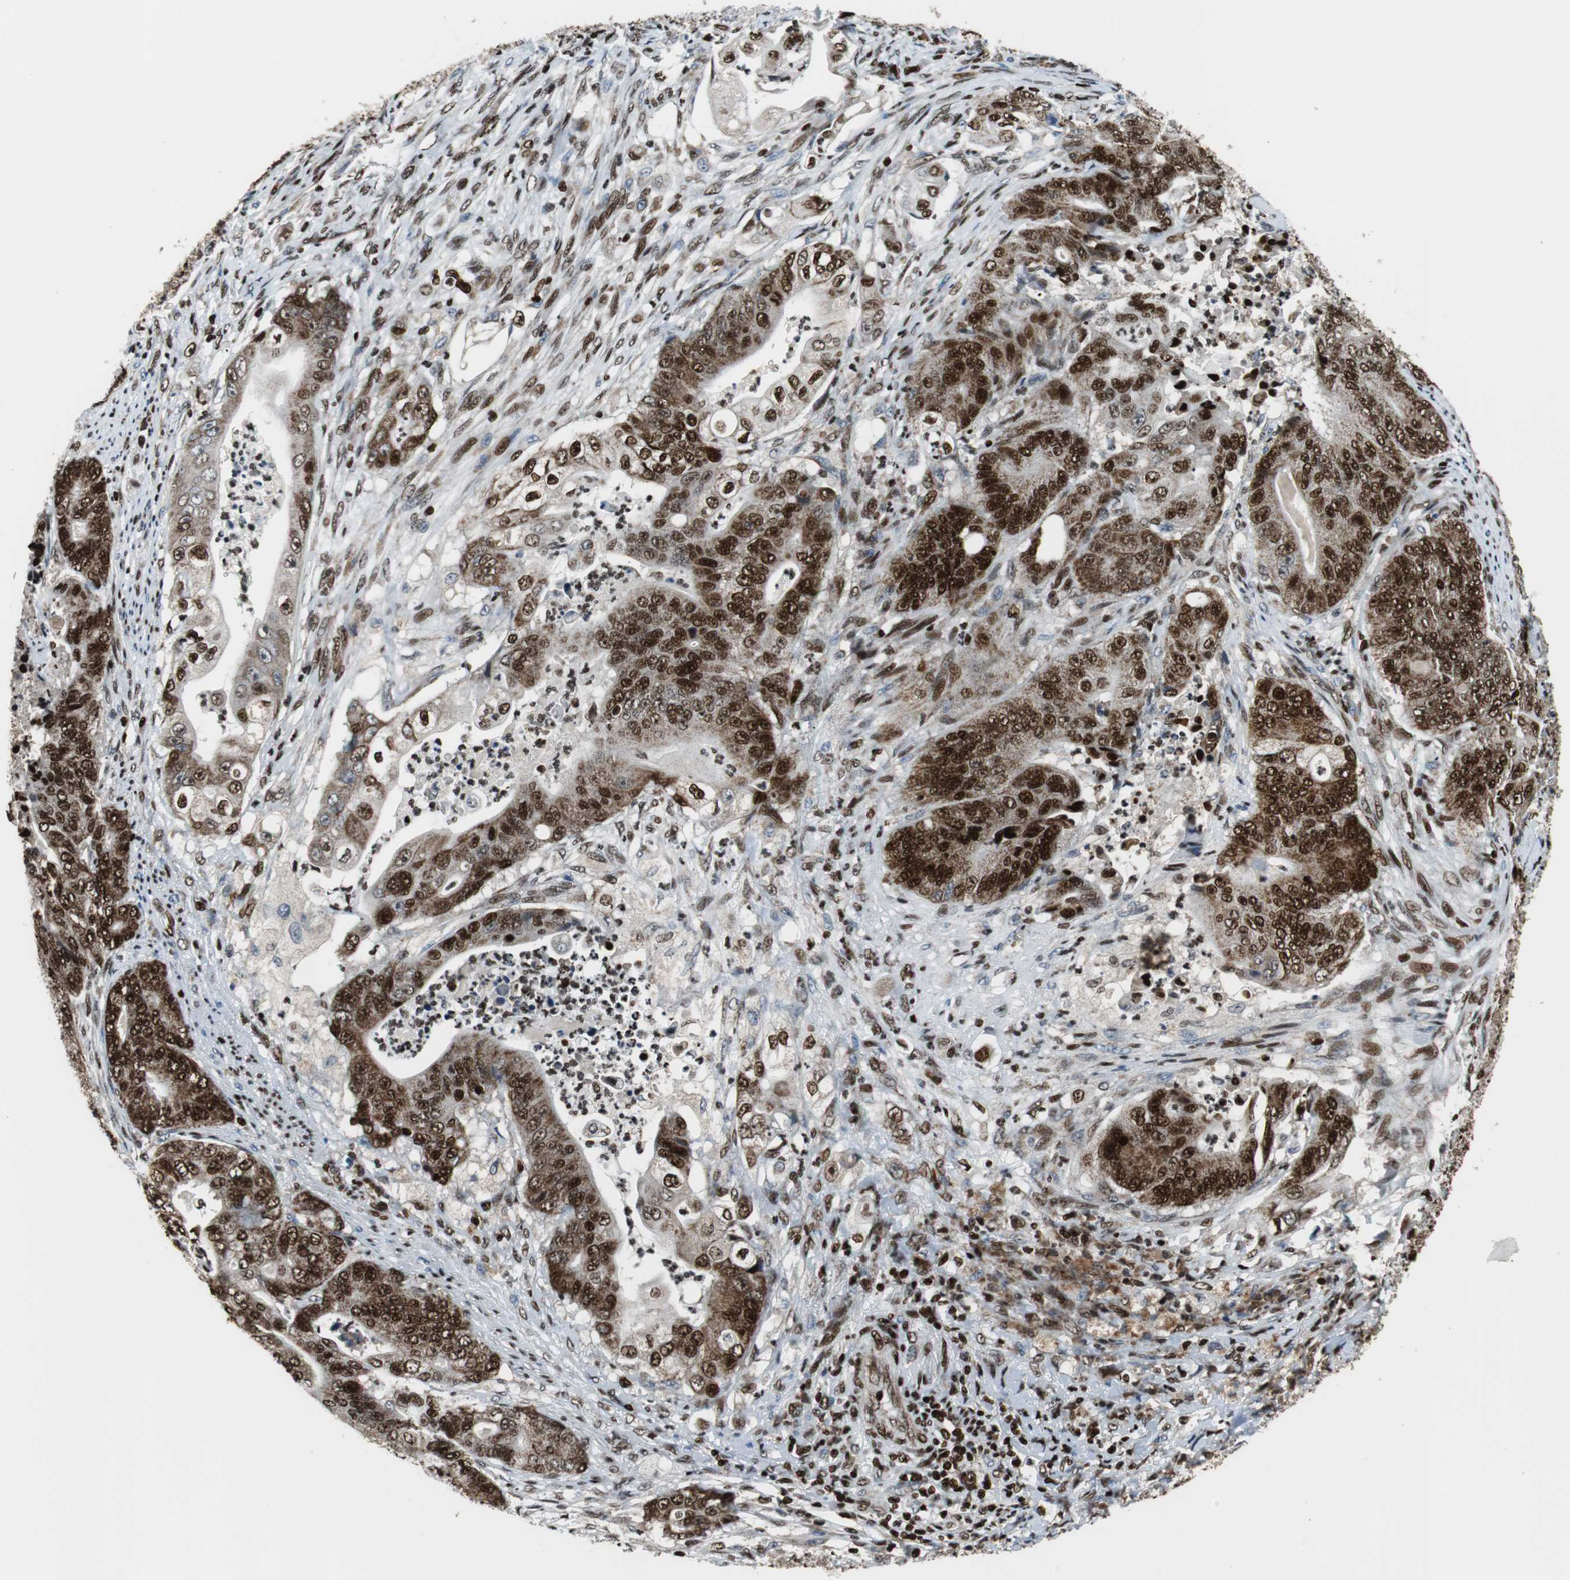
{"staining": {"intensity": "strong", "quantity": ">75%", "location": "cytoplasmic/membranous,nuclear"}, "tissue": "stomach cancer", "cell_type": "Tumor cells", "image_type": "cancer", "snomed": [{"axis": "morphology", "description": "Adenocarcinoma, NOS"}, {"axis": "topography", "description": "Stomach"}], "caption": "Stomach cancer stained with a protein marker demonstrates strong staining in tumor cells.", "gene": "HDAC1", "patient": {"sex": "female", "age": 73}}